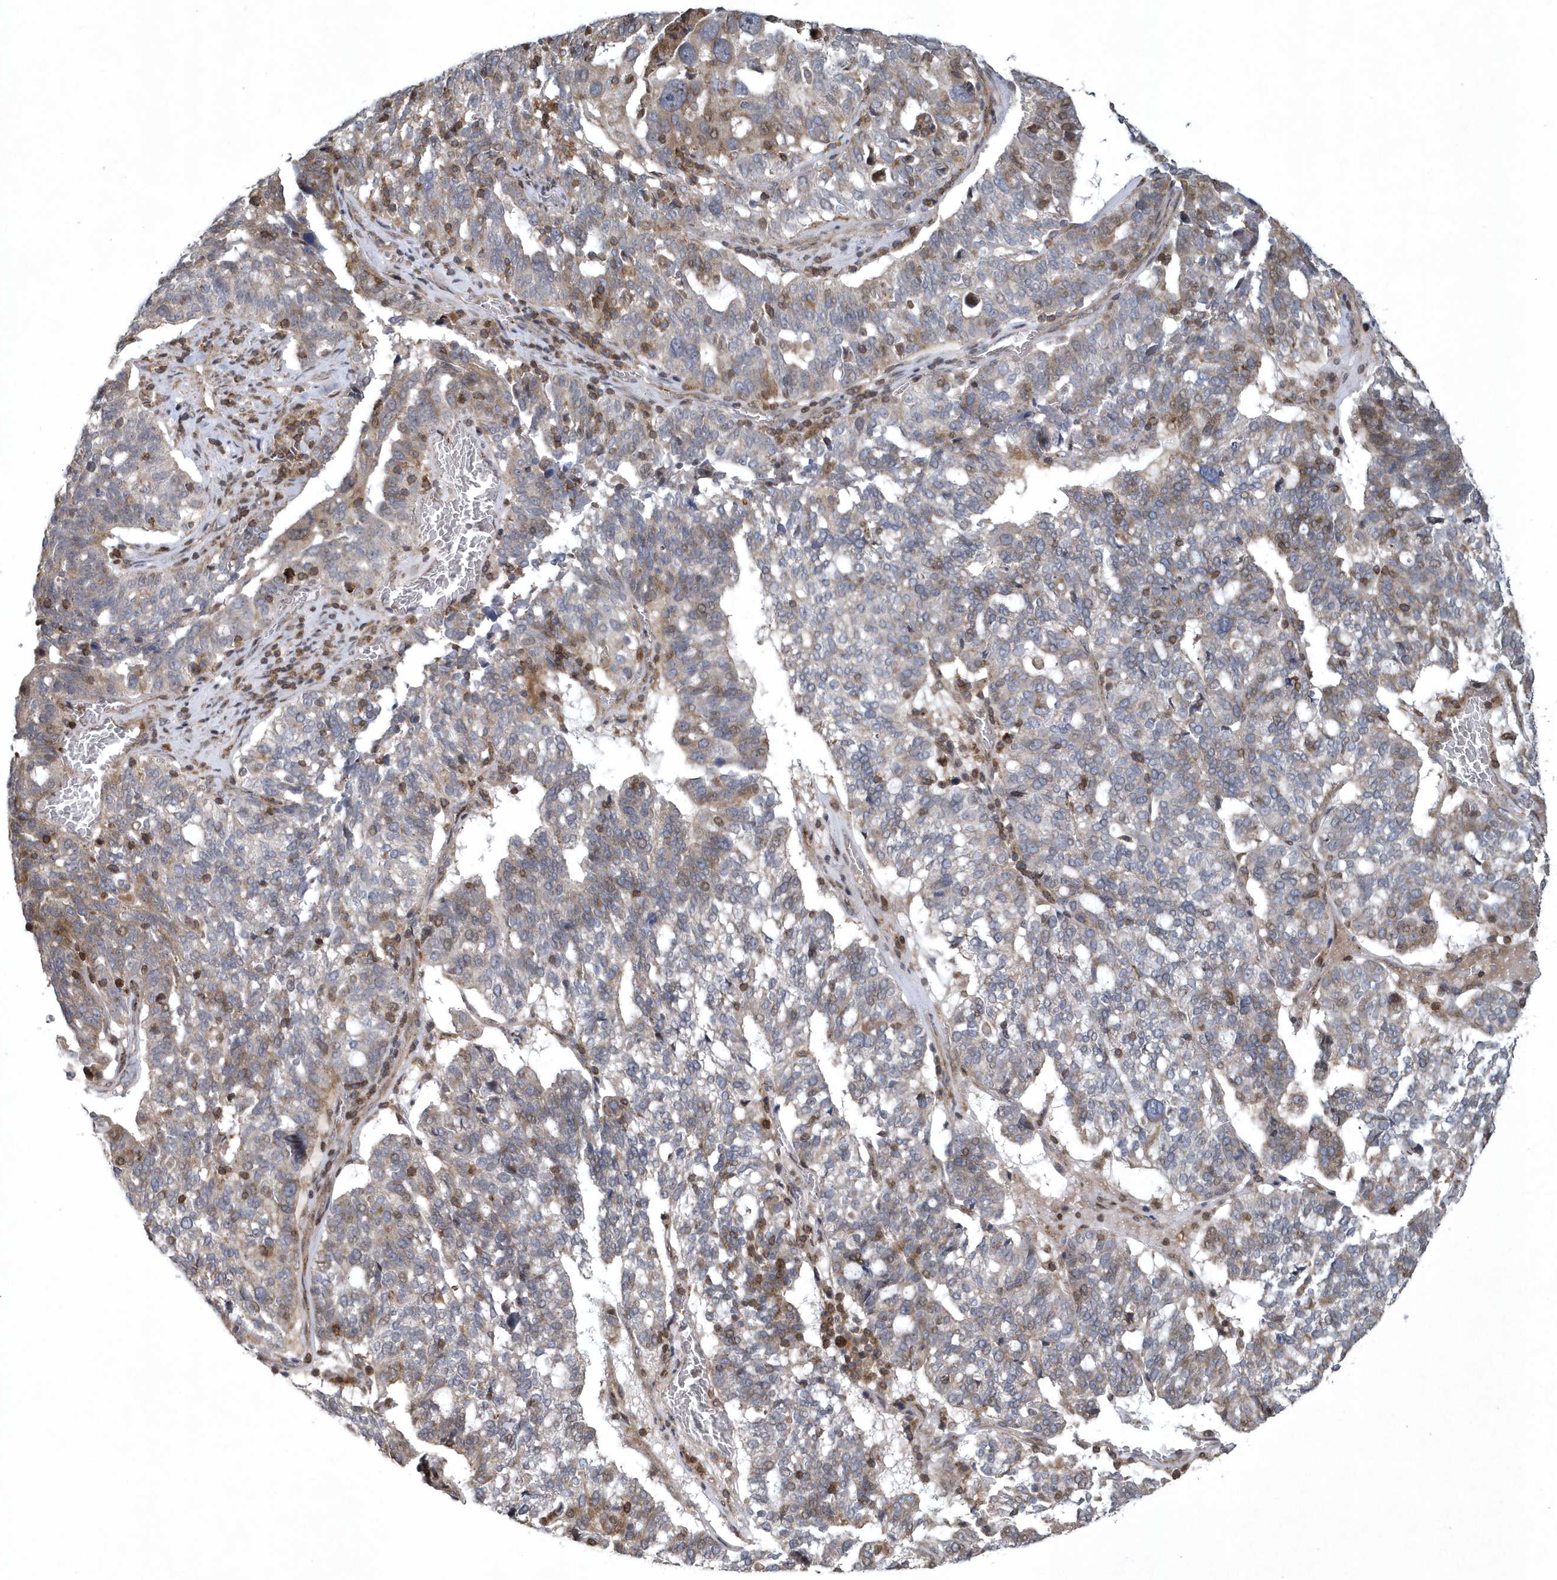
{"staining": {"intensity": "weak", "quantity": "25%-75%", "location": "cytoplasmic/membranous"}, "tissue": "ovarian cancer", "cell_type": "Tumor cells", "image_type": "cancer", "snomed": [{"axis": "morphology", "description": "Cystadenocarcinoma, serous, NOS"}, {"axis": "topography", "description": "Ovary"}], "caption": "Brown immunohistochemical staining in ovarian cancer reveals weak cytoplasmic/membranous staining in approximately 25%-75% of tumor cells.", "gene": "N4BP2", "patient": {"sex": "female", "age": 59}}